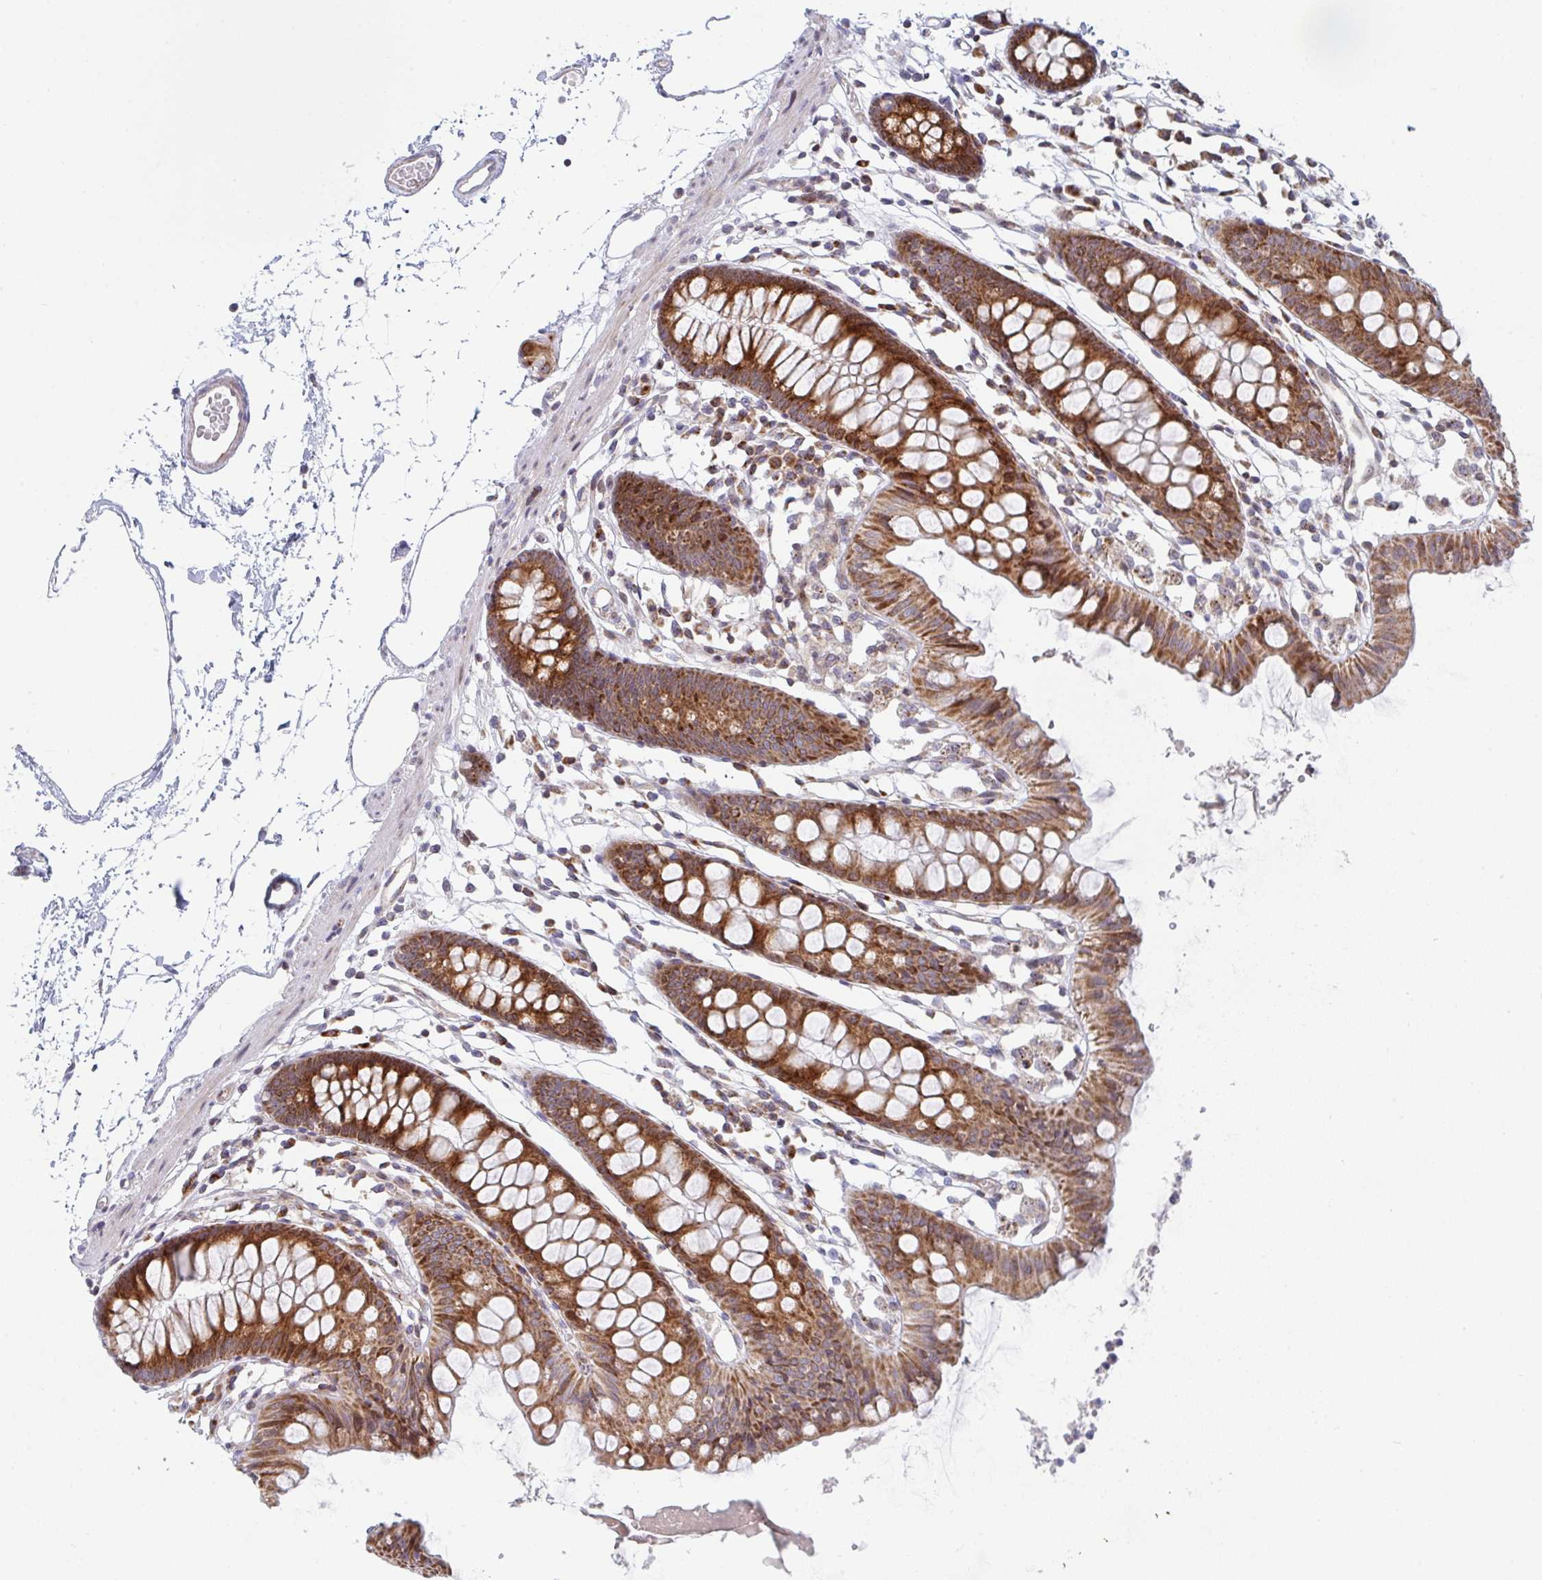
{"staining": {"intensity": "weak", "quantity": "25%-75%", "location": "cytoplasmic/membranous"}, "tissue": "colon", "cell_type": "Endothelial cells", "image_type": "normal", "snomed": [{"axis": "morphology", "description": "Normal tissue, NOS"}, {"axis": "topography", "description": "Colon"}], "caption": "Human colon stained with a brown dye displays weak cytoplasmic/membranous positive staining in about 25%-75% of endothelial cells.", "gene": "PRKCH", "patient": {"sex": "female", "age": 84}}